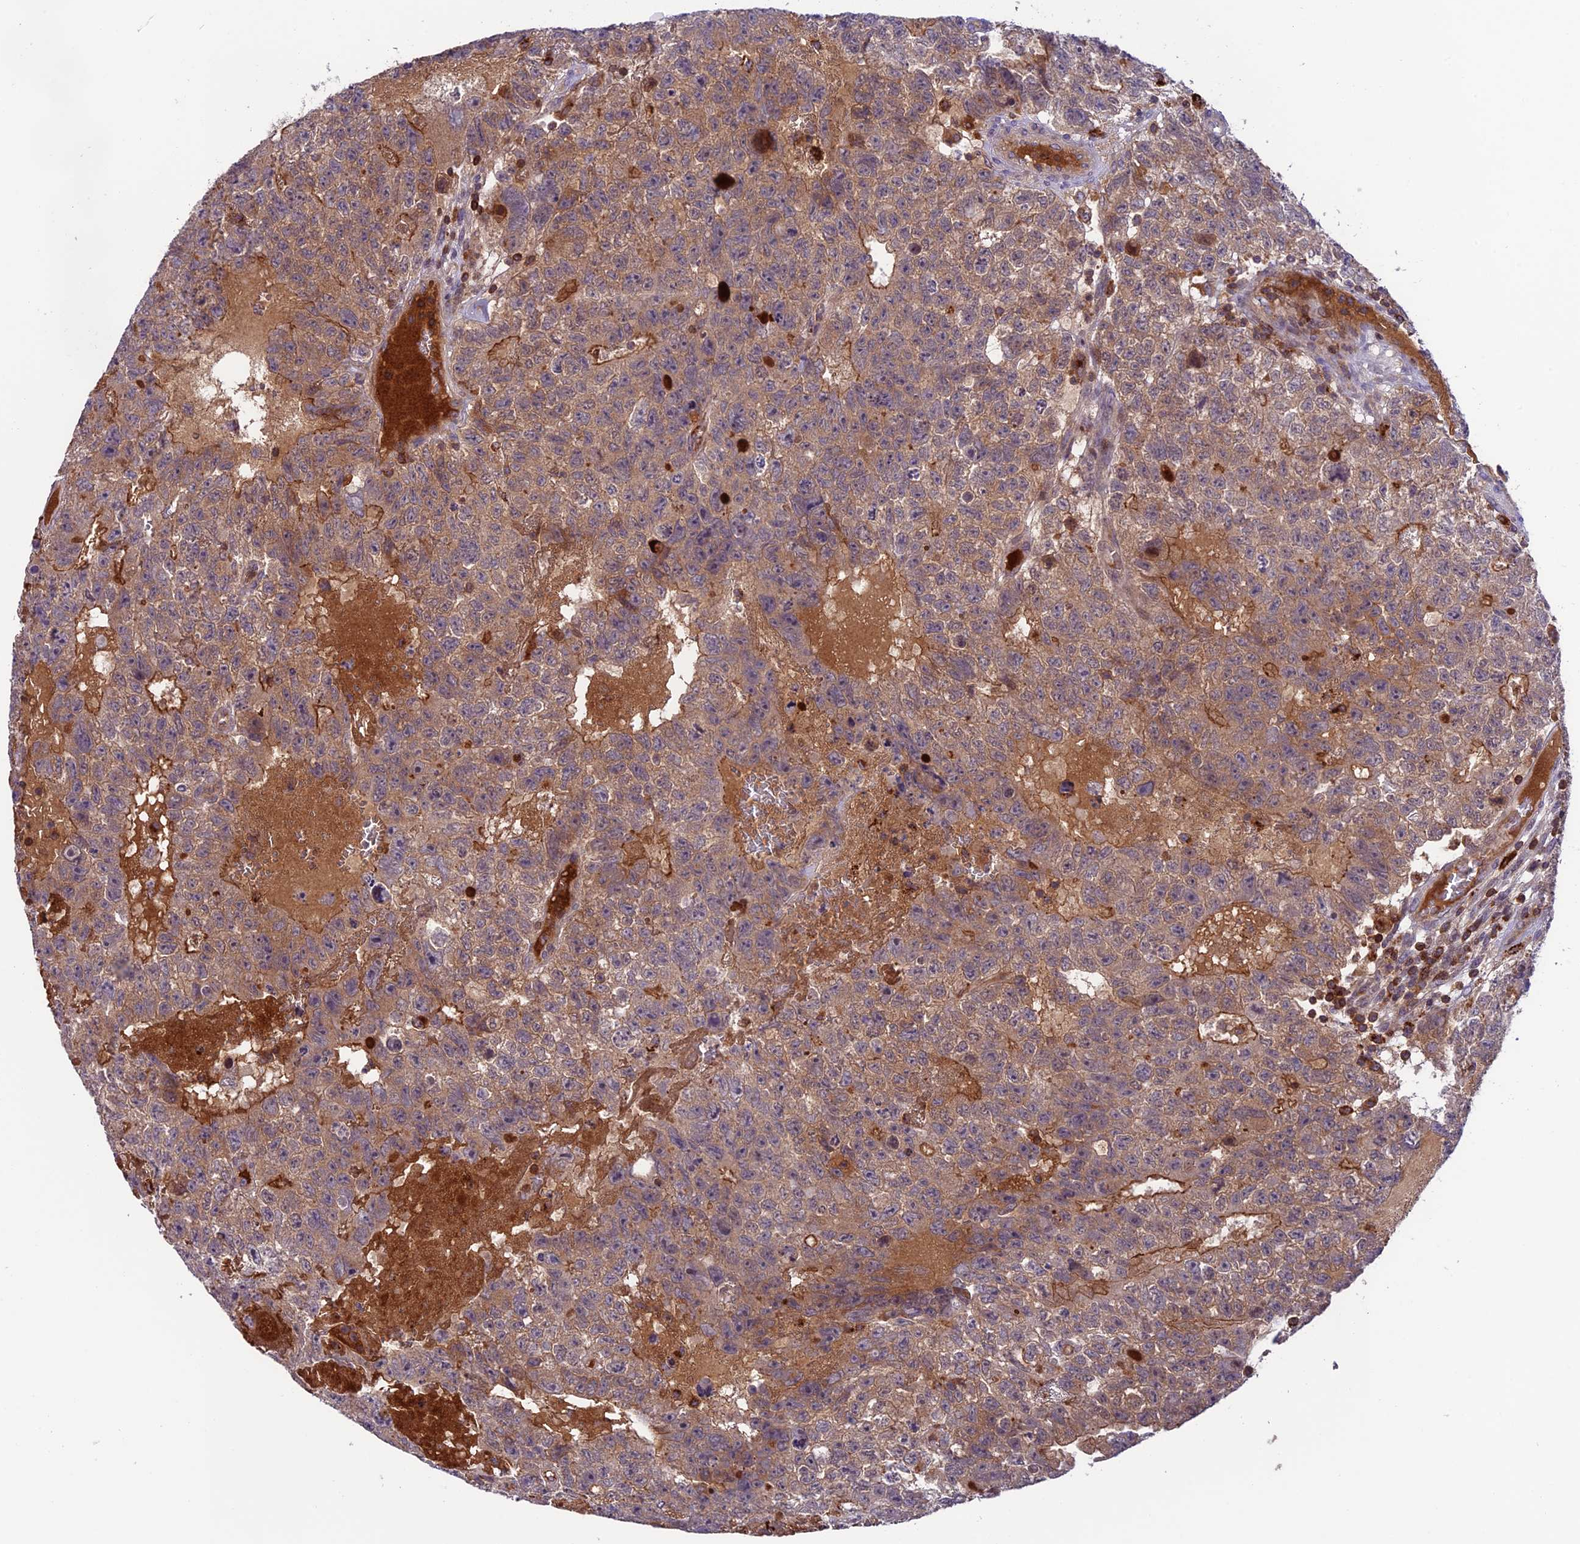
{"staining": {"intensity": "moderate", "quantity": "<25%", "location": "cytoplasmic/membranous"}, "tissue": "testis cancer", "cell_type": "Tumor cells", "image_type": "cancer", "snomed": [{"axis": "morphology", "description": "Carcinoma, Embryonal, NOS"}, {"axis": "topography", "description": "Testis"}], "caption": "Human testis cancer (embryonal carcinoma) stained for a protein (brown) exhibits moderate cytoplasmic/membranous positive positivity in approximately <25% of tumor cells.", "gene": "ARHGEF18", "patient": {"sex": "male", "age": 26}}